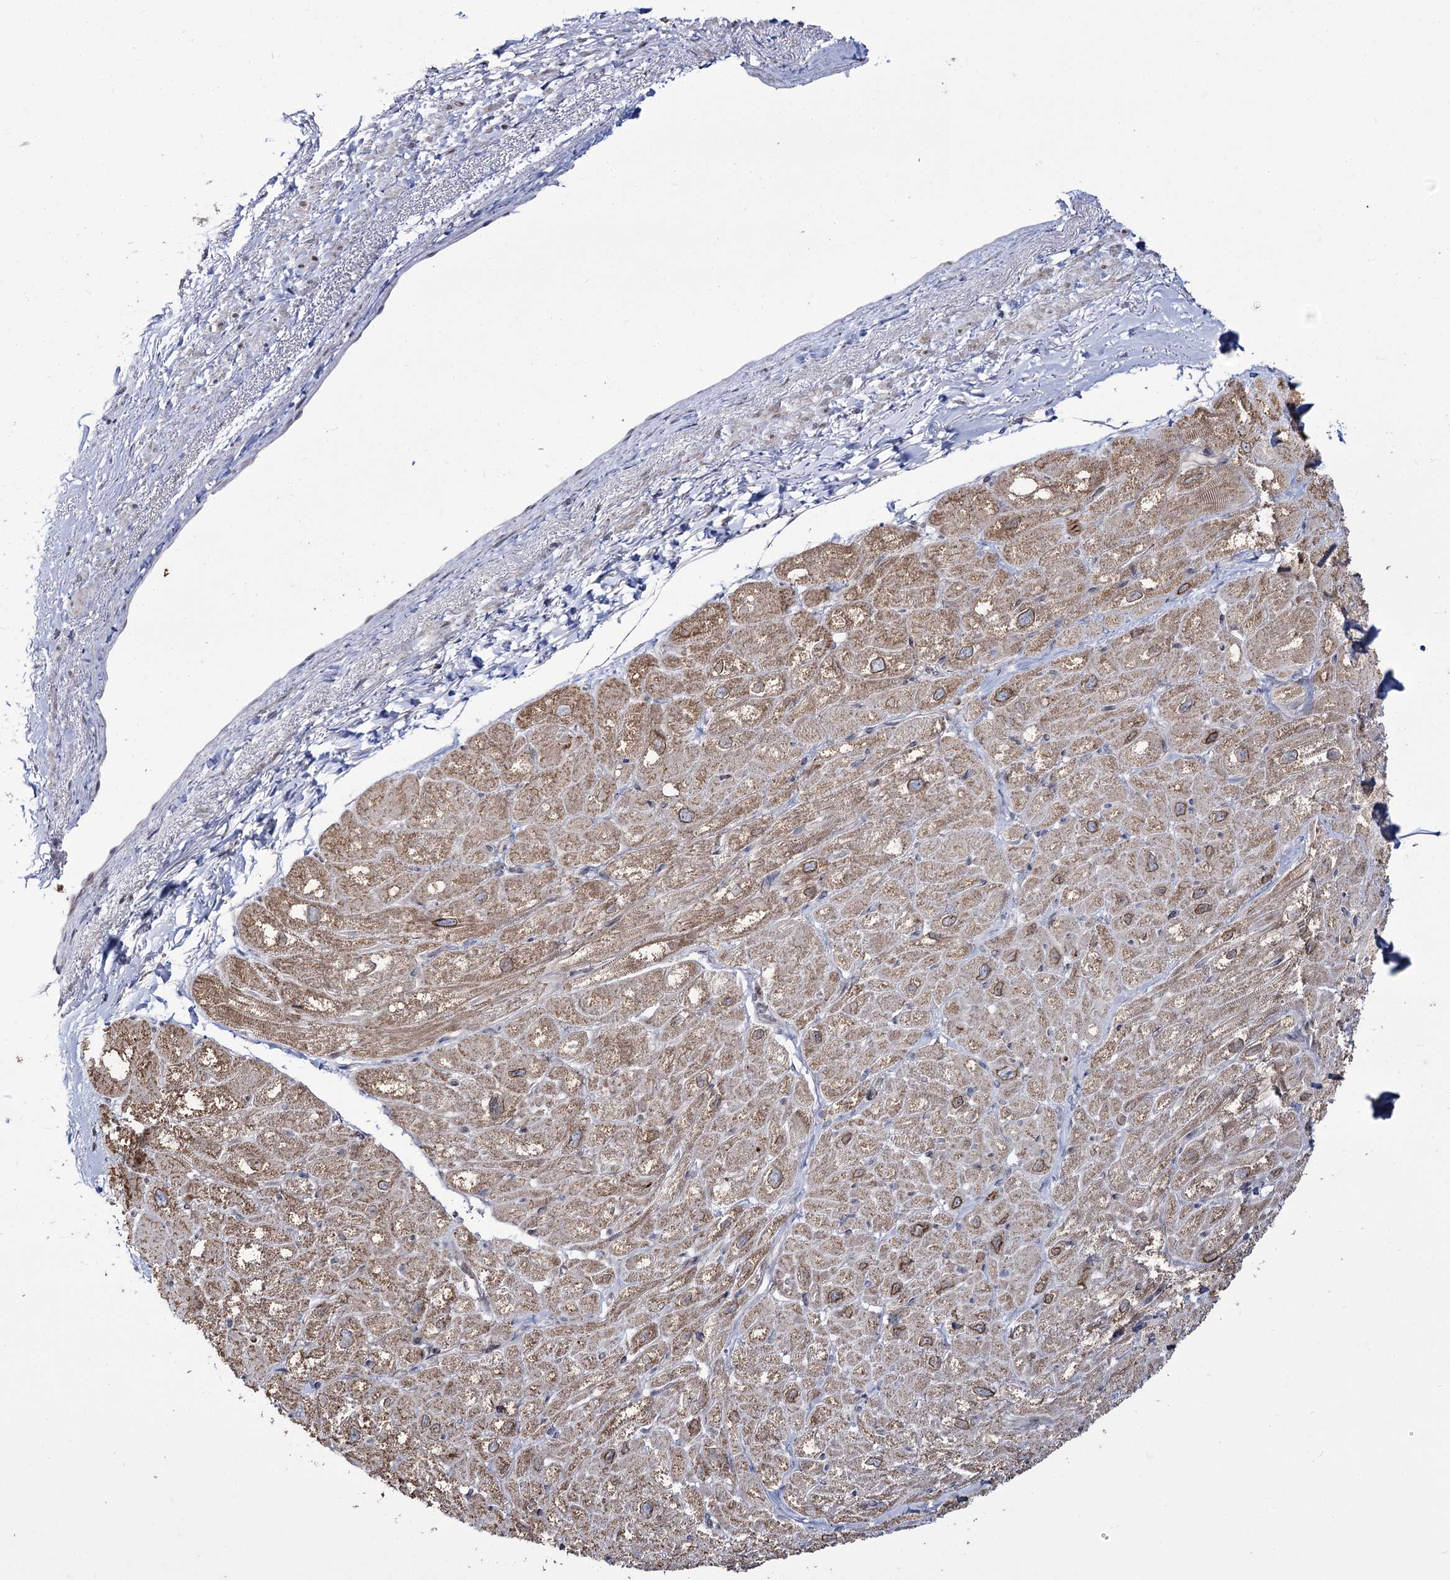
{"staining": {"intensity": "moderate", "quantity": ">75%", "location": "cytoplasmic/membranous"}, "tissue": "heart muscle", "cell_type": "Cardiomyocytes", "image_type": "normal", "snomed": [{"axis": "morphology", "description": "Normal tissue, NOS"}, {"axis": "topography", "description": "Heart"}], "caption": "A high-resolution photomicrograph shows IHC staining of benign heart muscle, which exhibits moderate cytoplasmic/membranous staining in approximately >75% of cardiomyocytes.", "gene": "C11orf80", "patient": {"sex": "male", "age": 50}}